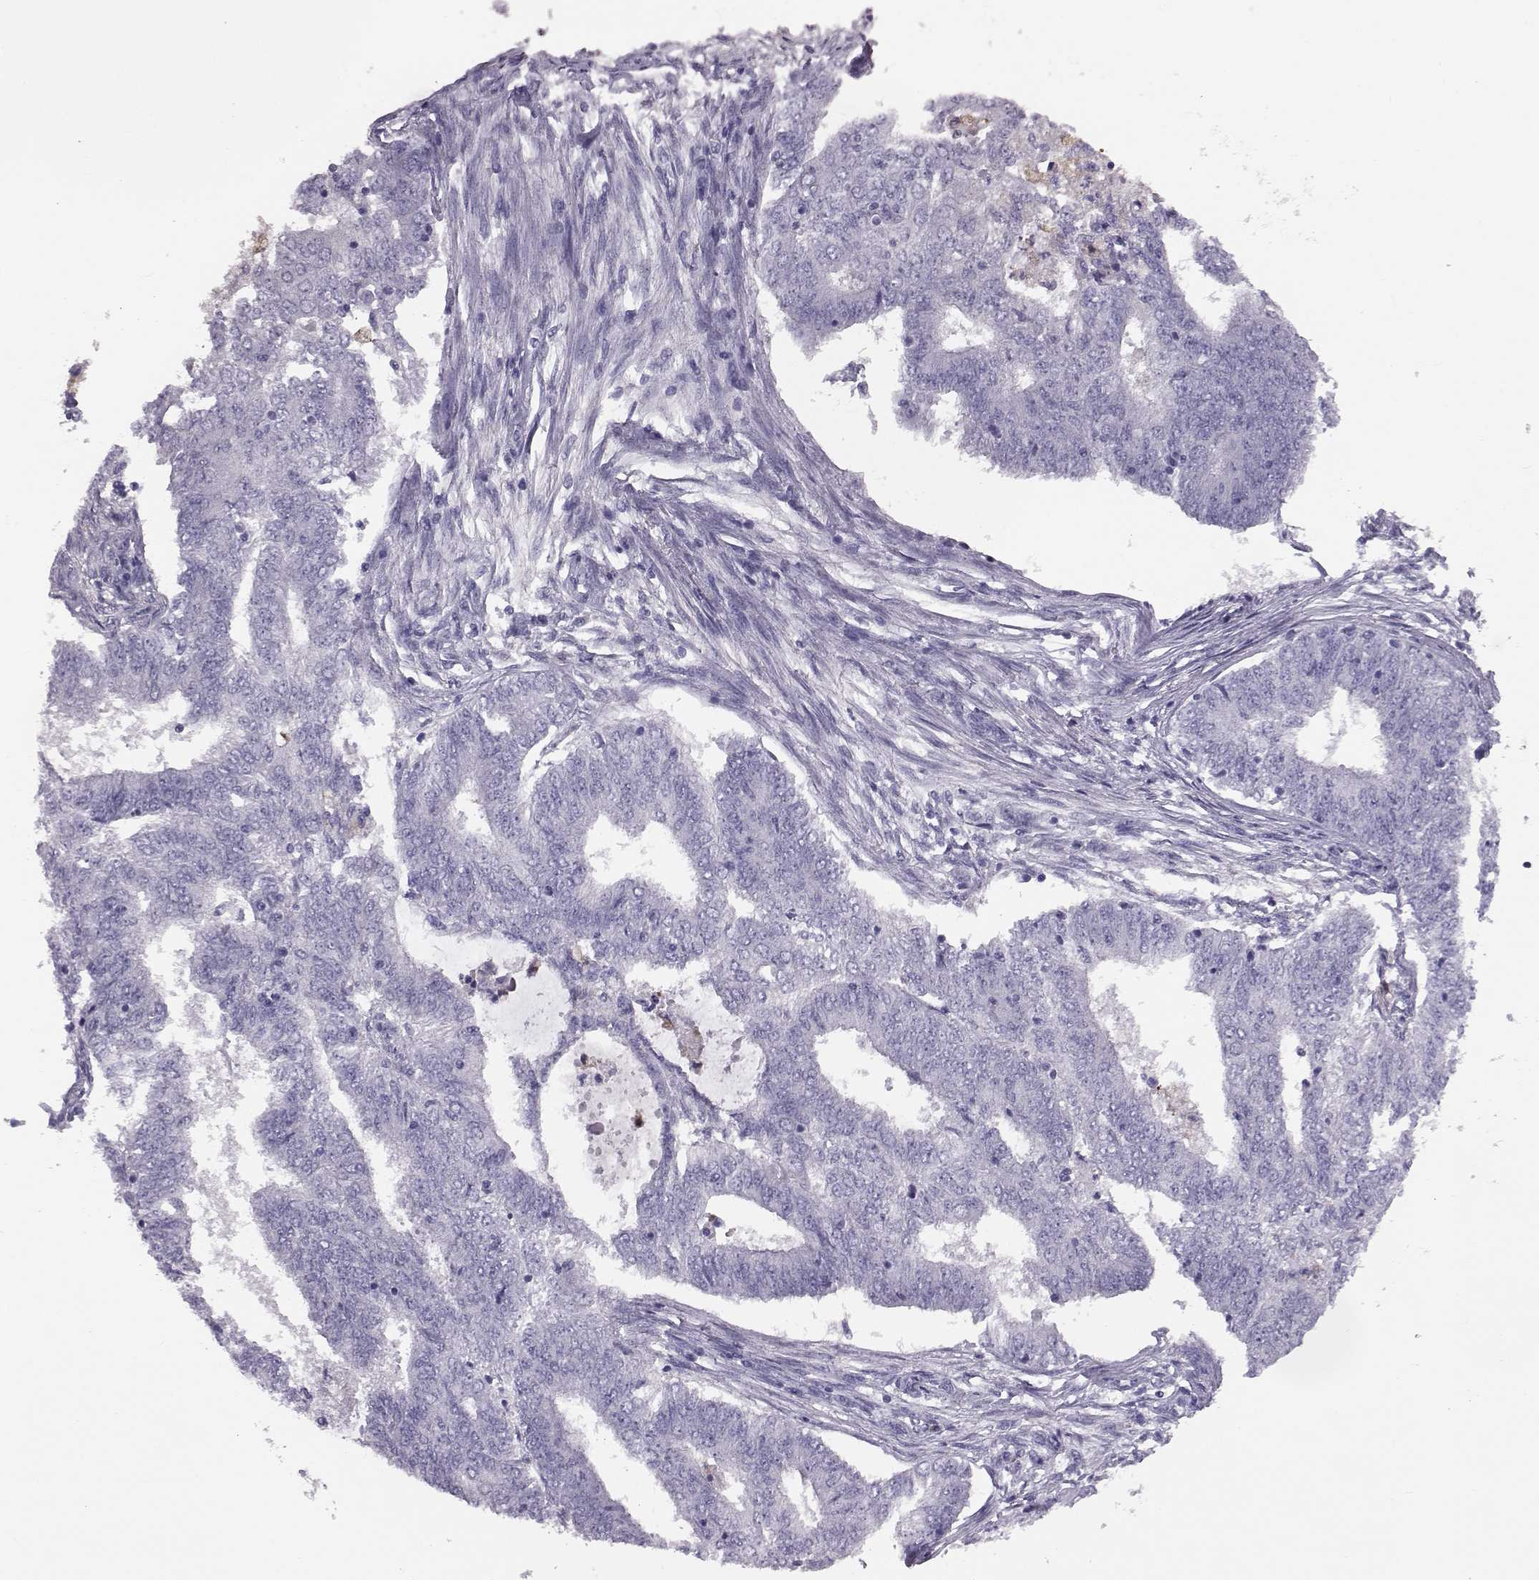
{"staining": {"intensity": "negative", "quantity": "none", "location": "none"}, "tissue": "endometrial cancer", "cell_type": "Tumor cells", "image_type": "cancer", "snomed": [{"axis": "morphology", "description": "Adenocarcinoma, NOS"}, {"axis": "topography", "description": "Endometrium"}], "caption": "DAB (3,3'-diaminobenzidine) immunohistochemical staining of endometrial cancer (adenocarcinoma) shows no significant positivity in tumor cells. (DAB immunohistochemistry, high magnification).", "gene": "ADGRG5", "patient": {"sex": "female", "age": 62}}